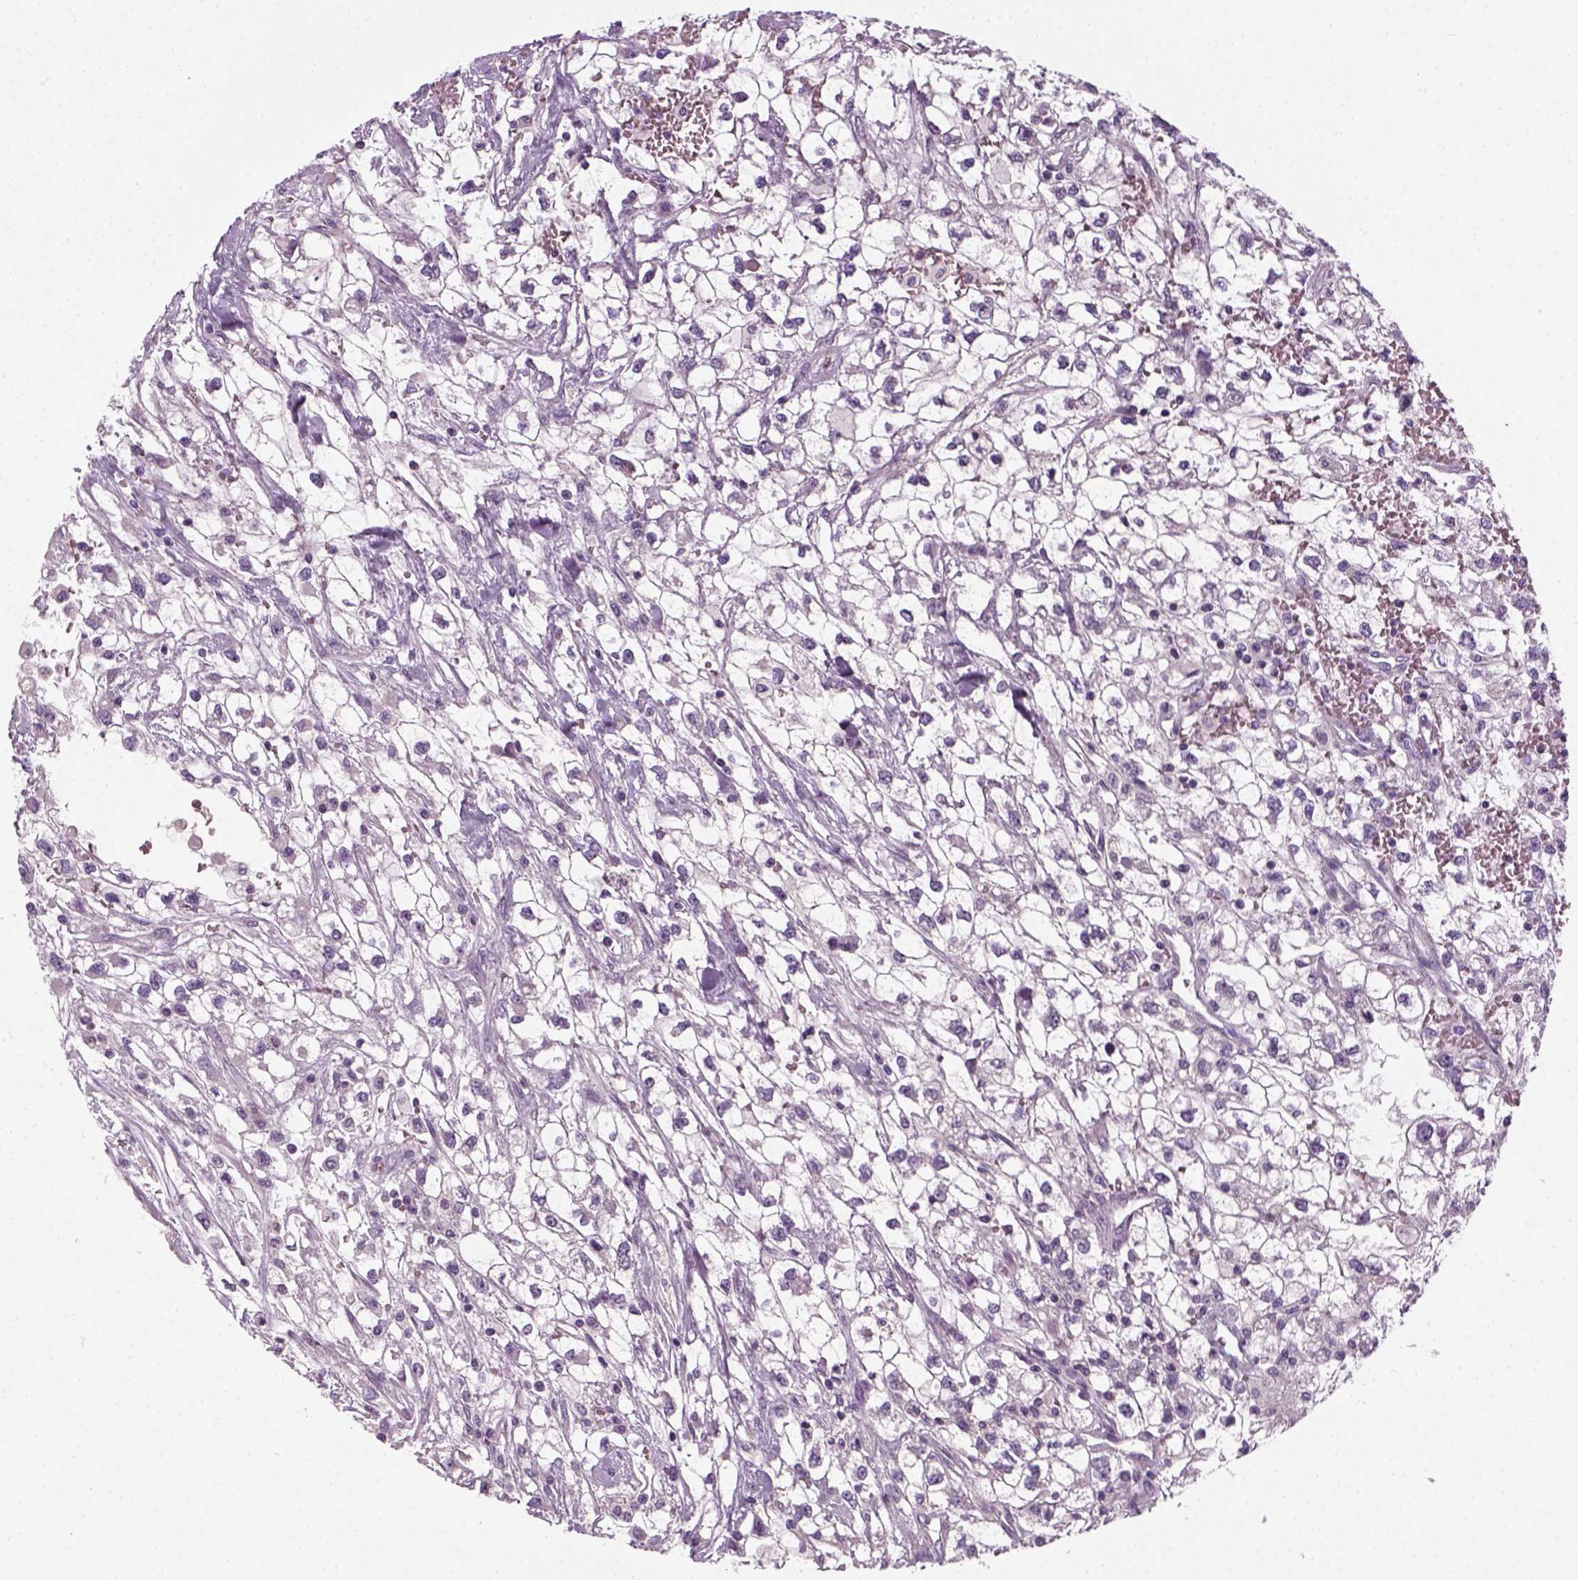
{"staining": {"intensity": "negative", "quantity": "none", "location": "none"}, "tissue": "renal cancer", "cell_type": "Tumor cells", "image_type": "cancer", "snomed": [{"axis": "morphology", "description": "Adenocarcinoma, NOS"}, {"axis": "topography", "description": "Kidney"}], "caption": "A high-resolution histopathology image shows immunohistochemistry staining of renal adenocarcinoma, which displays no significant staining in tumor cells.", "gene": "ELOVL3", "patient": {"sex": "male", "age": 59}}